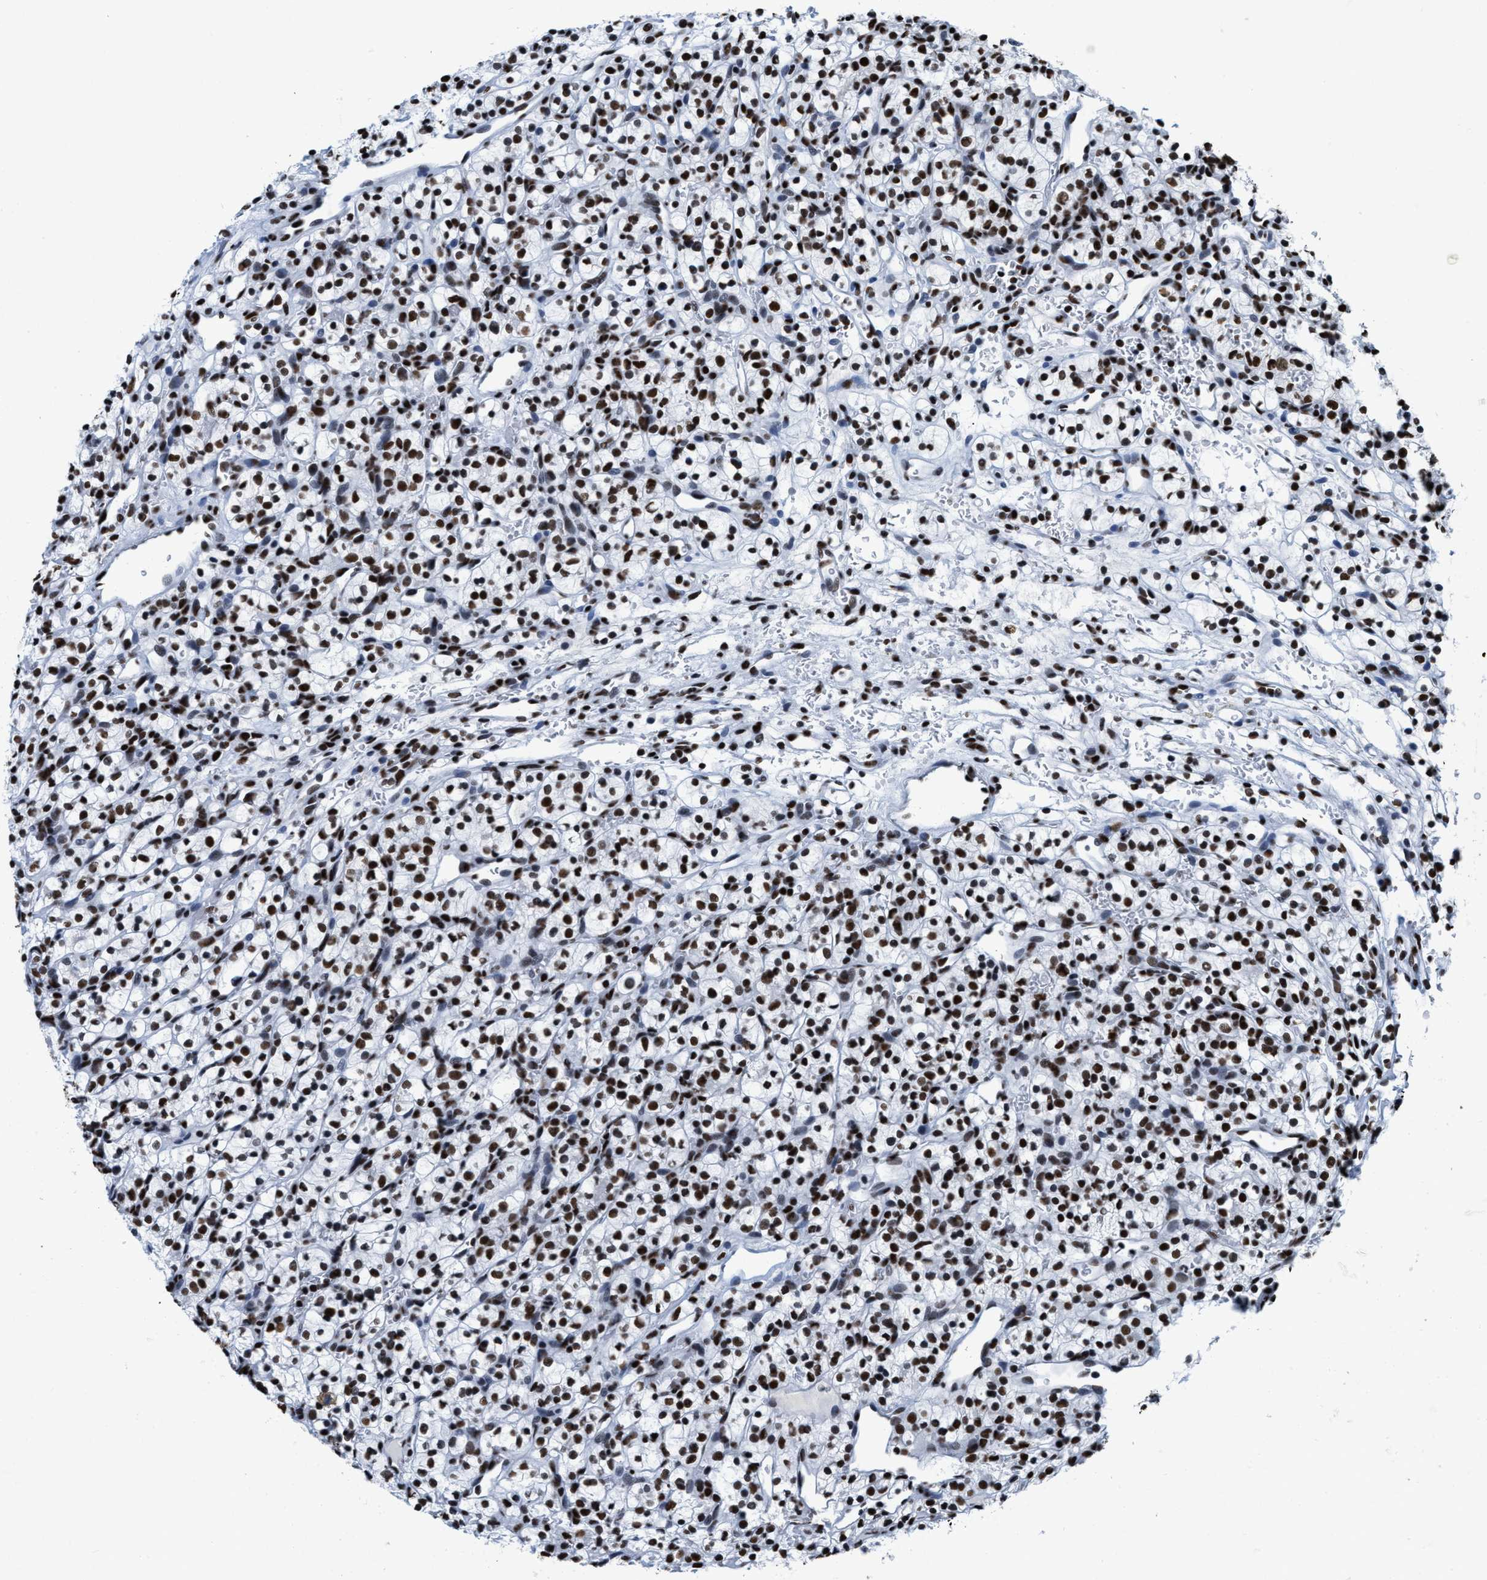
{"staining": {"intensity": "strong", "quantity": ">75%", "location": "nuclear"}, "tissue": "renal cancer", "cell_type": "Tumor cells", "image_type": "cancer", "snomed": [{"axis": "morphology", "description": "Adenocarcinoma, NOS"}, {"axis": "topography", "description": "Kidney"}], "caption": "IHC staining of adenocarcinoma (renal), which reveals high levels of strong nuclear positivity in approximately >75% of tumor cells indicating strong nuclear protein positivity. The staining was performed using DAB (brown) for protein detection and nuclei were counterstained in hematoxylin (blue).", "gene": "SMARCC2", "patient": {"sex": "female", "age": 57}}